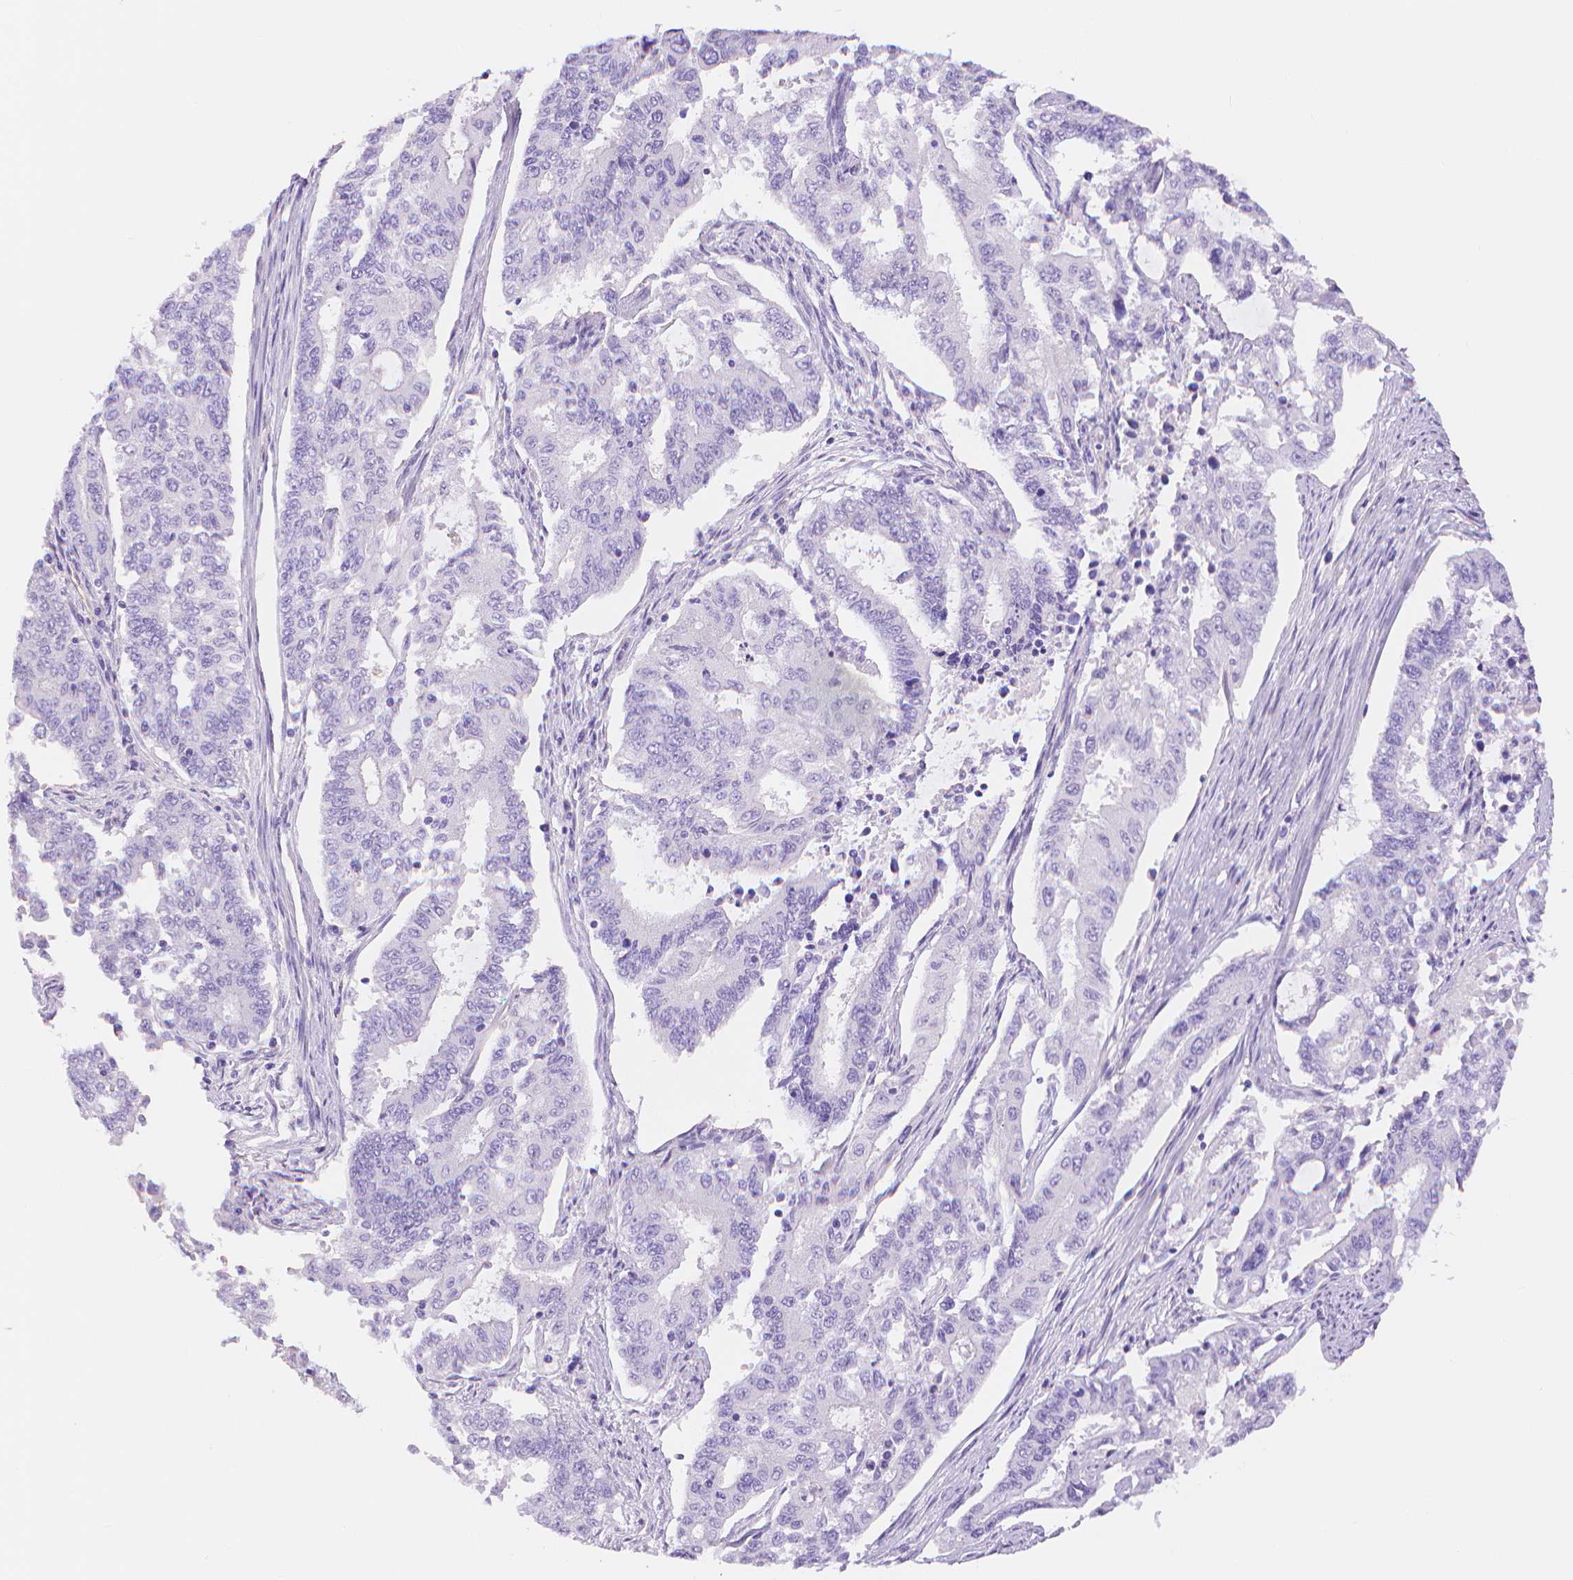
{"staining": {"intensity": "negative", "quantity": "none", "location": "none"}, "tissue": "endometrial cancer", "cell_type": "Tumor cells", "image_type": "cancer", "snomed": [{"axis": "morphology", "description": "Adenocarcinoma, NOS"}, {"axis": "topography", "description": "Uterus"}], "caption": "Tumor cells show no significant positivity in endometrial adenocarcinoma.", "gene": "SLC27A5", "patient": {"sex": "female", "age": 59}}